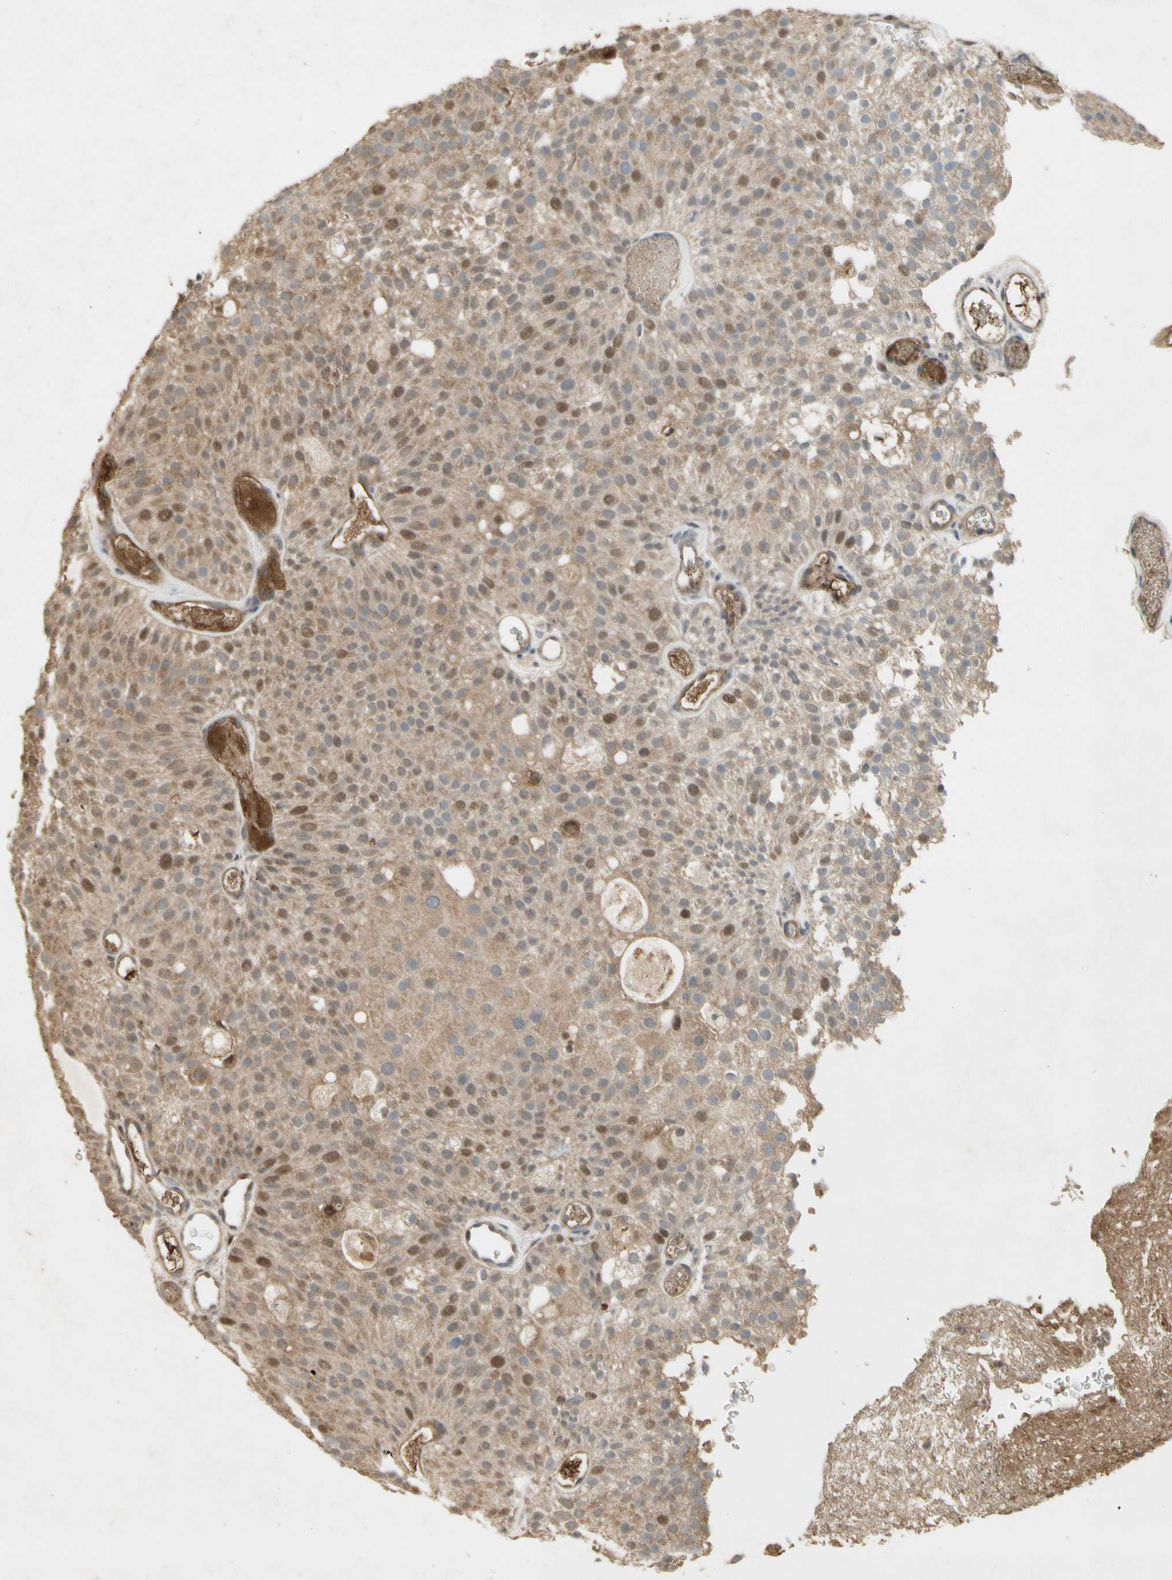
{"staining": {"intensity": "weak", "quantity": "25%-75%", "location": "cytoplasmic/membranous,nuclear"}, "tissue": "urothelial cancer", "cell_type": "Tumor cells", "image_type": "cancer", "snomed": [{"axis": "morphology", "description": "Urothelial carcinoma, Low grade"}, {"axis": "topography", "description": "Urinary bladder"}], "caption": "Urothelial cancer tissue reveals weak cytoplasmic/membranous and nuclear staining in about 25%-75% of tumor cells, visualized by immunohistochemistry.", "gene": "NRG4", "patient": {"sex": "male", "age": 78}}